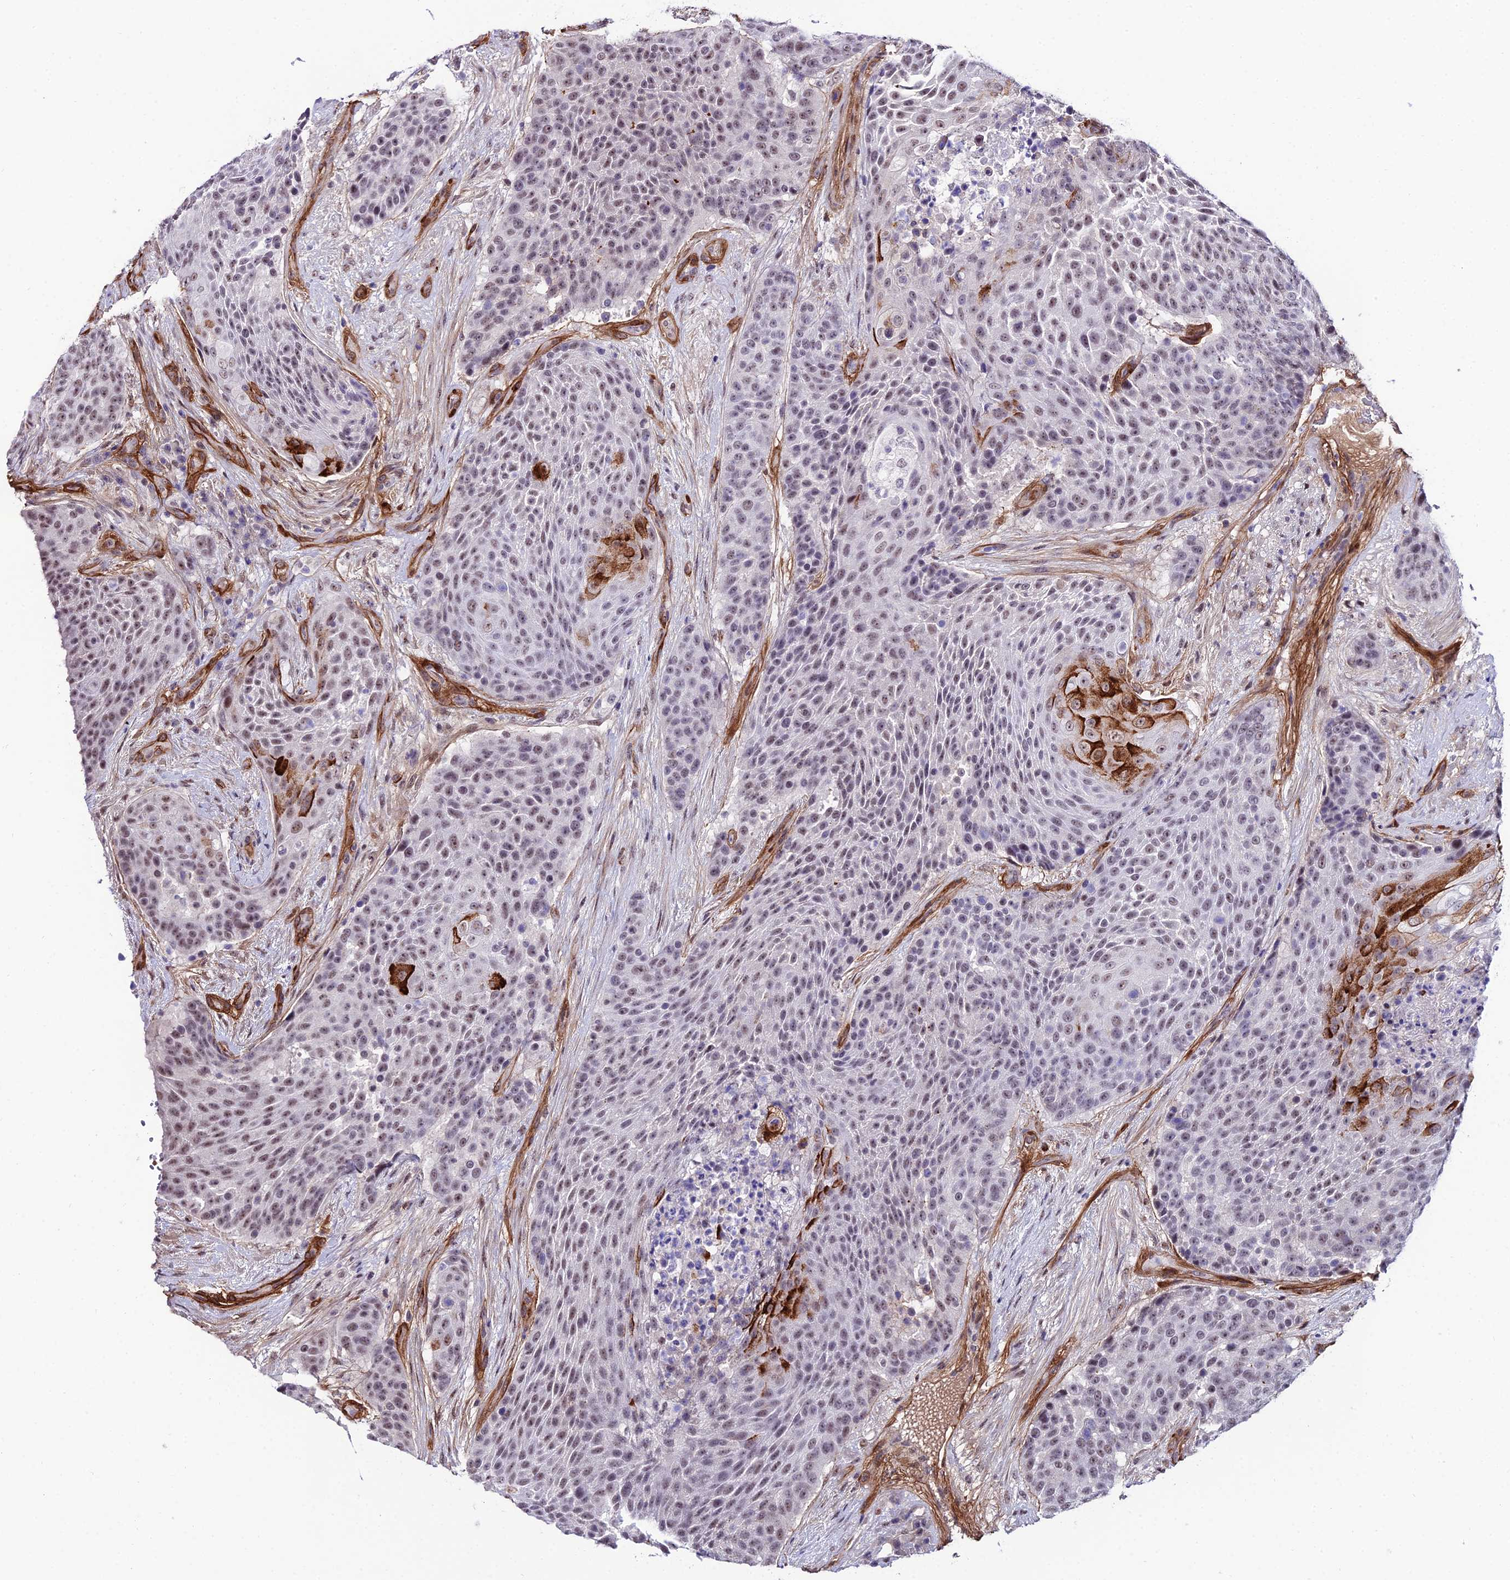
{"staining": {"intensity": "weak", "quantity": "25%-75%", "location": "nuclear"}, "tissue": "urothelial cancer", "cell_type": "Tumor cells", "image_type": "cancer", "snomed": [{"axis": "morphology", "description": "Urothelial carcinoma, High grade"}, {"axis": "topography", "description": "Urinary bladder"}], "caption": "This micrograph exhibits immunohistochemistry (IHC) staining of human high-grade urothelial carcinoma, with low weak nuclear positivity in approximately 25%-75% of tumor cells.", "gene": "SYT15", "patient": {"sex": "female", "age": 63}}